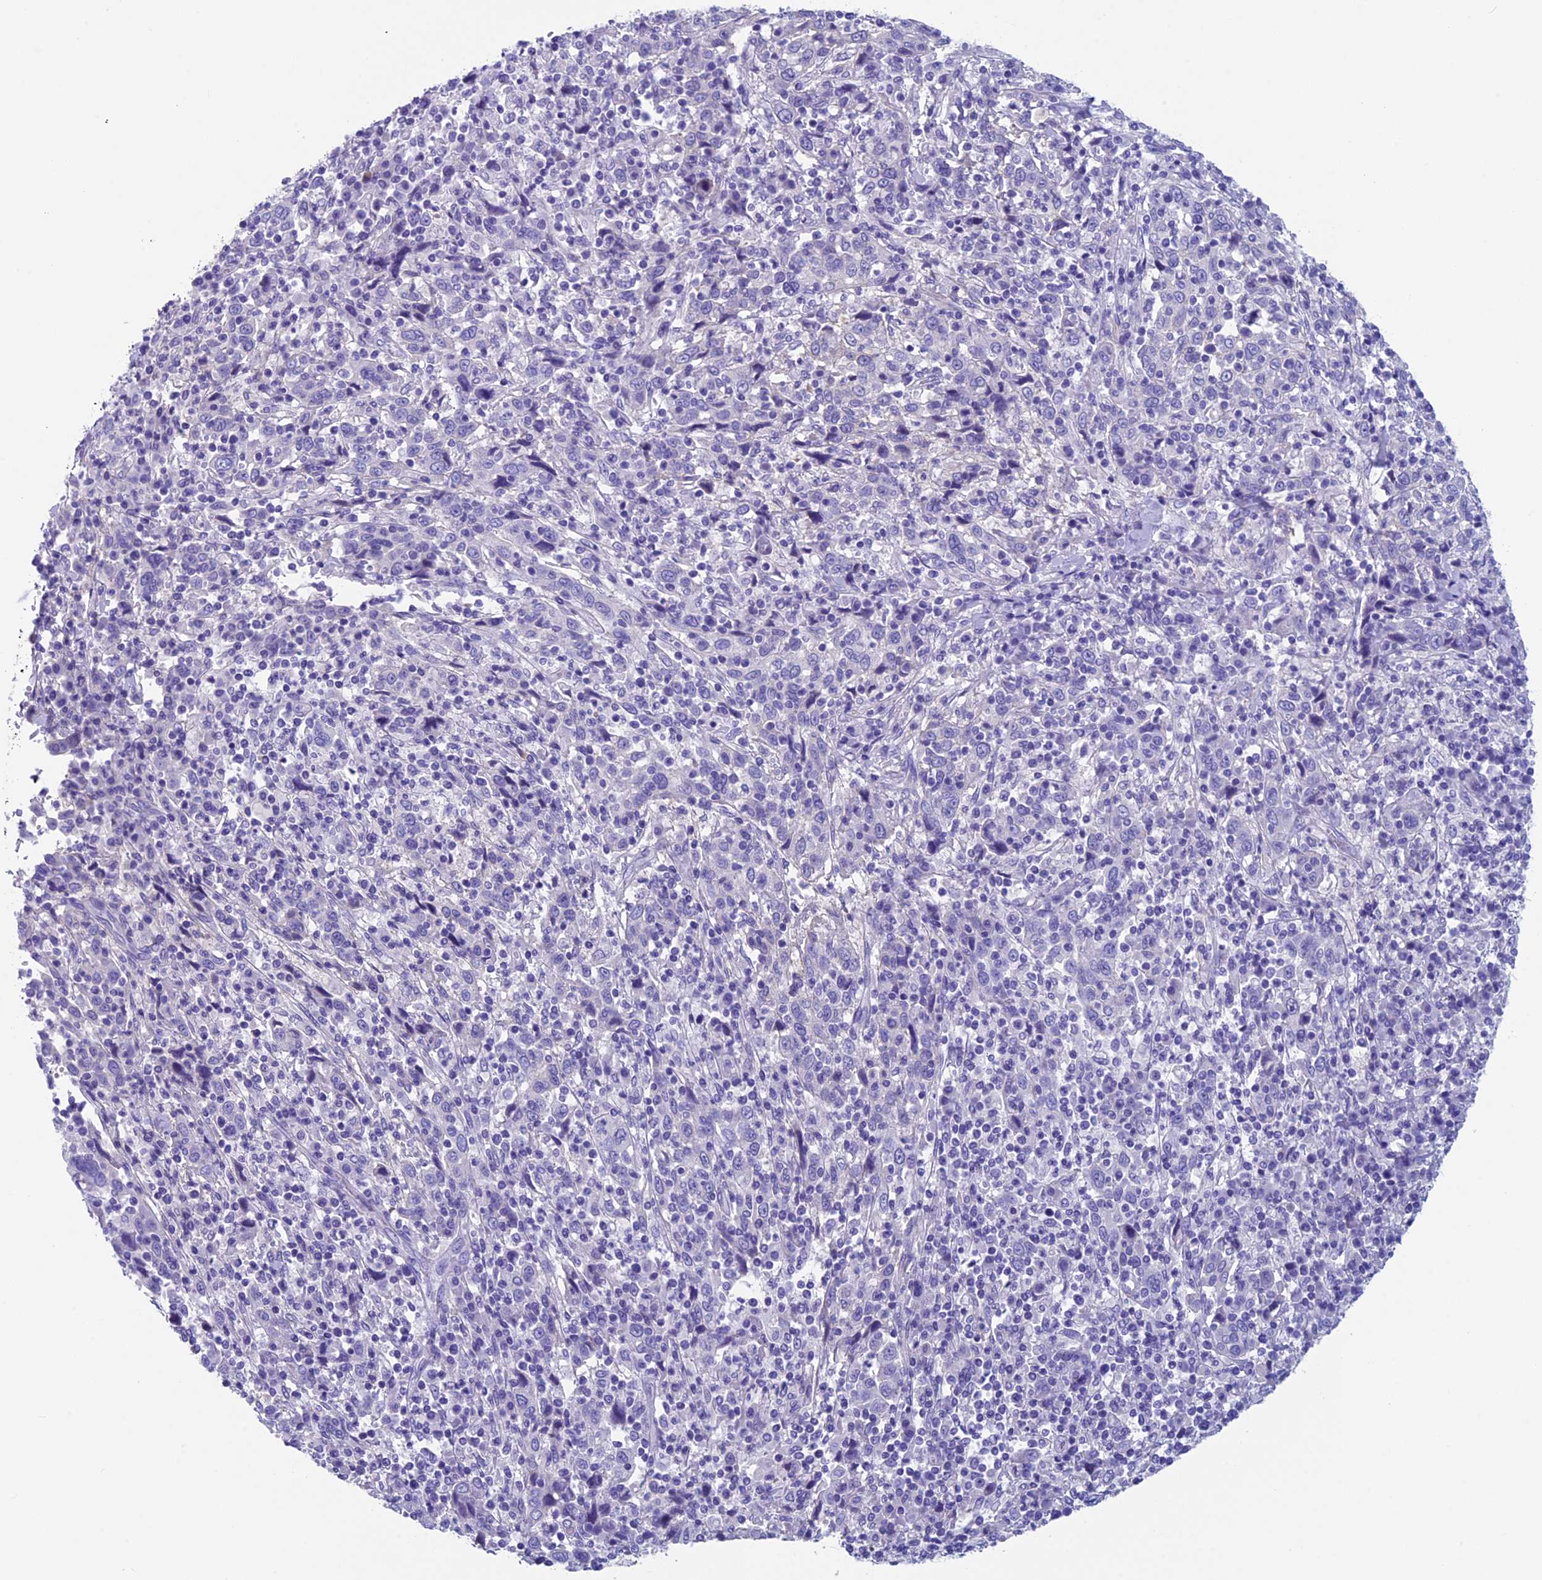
{"staining": {"intensity": "negative", "quantity": "none", "location": "none"}, "tissue": "cervical cancer", "cell_type": "Tumor cells", "image_type": "cancer", "snomed": [{"axis": "morphology", "description": "Squamous cell carcinoma, NOS"}, {"axis": "topography", "description": "Cervix"}], "caption": "An immunohistochemistry micrograph of squamous cell carcinoma (cervical) is shown. There is no staining in tumor cells of squamous cell carcinoma (cervical). Nuclei are stained in blue.", "gene": "ADH7", "patient": {"sex": "female", "age": 46}}